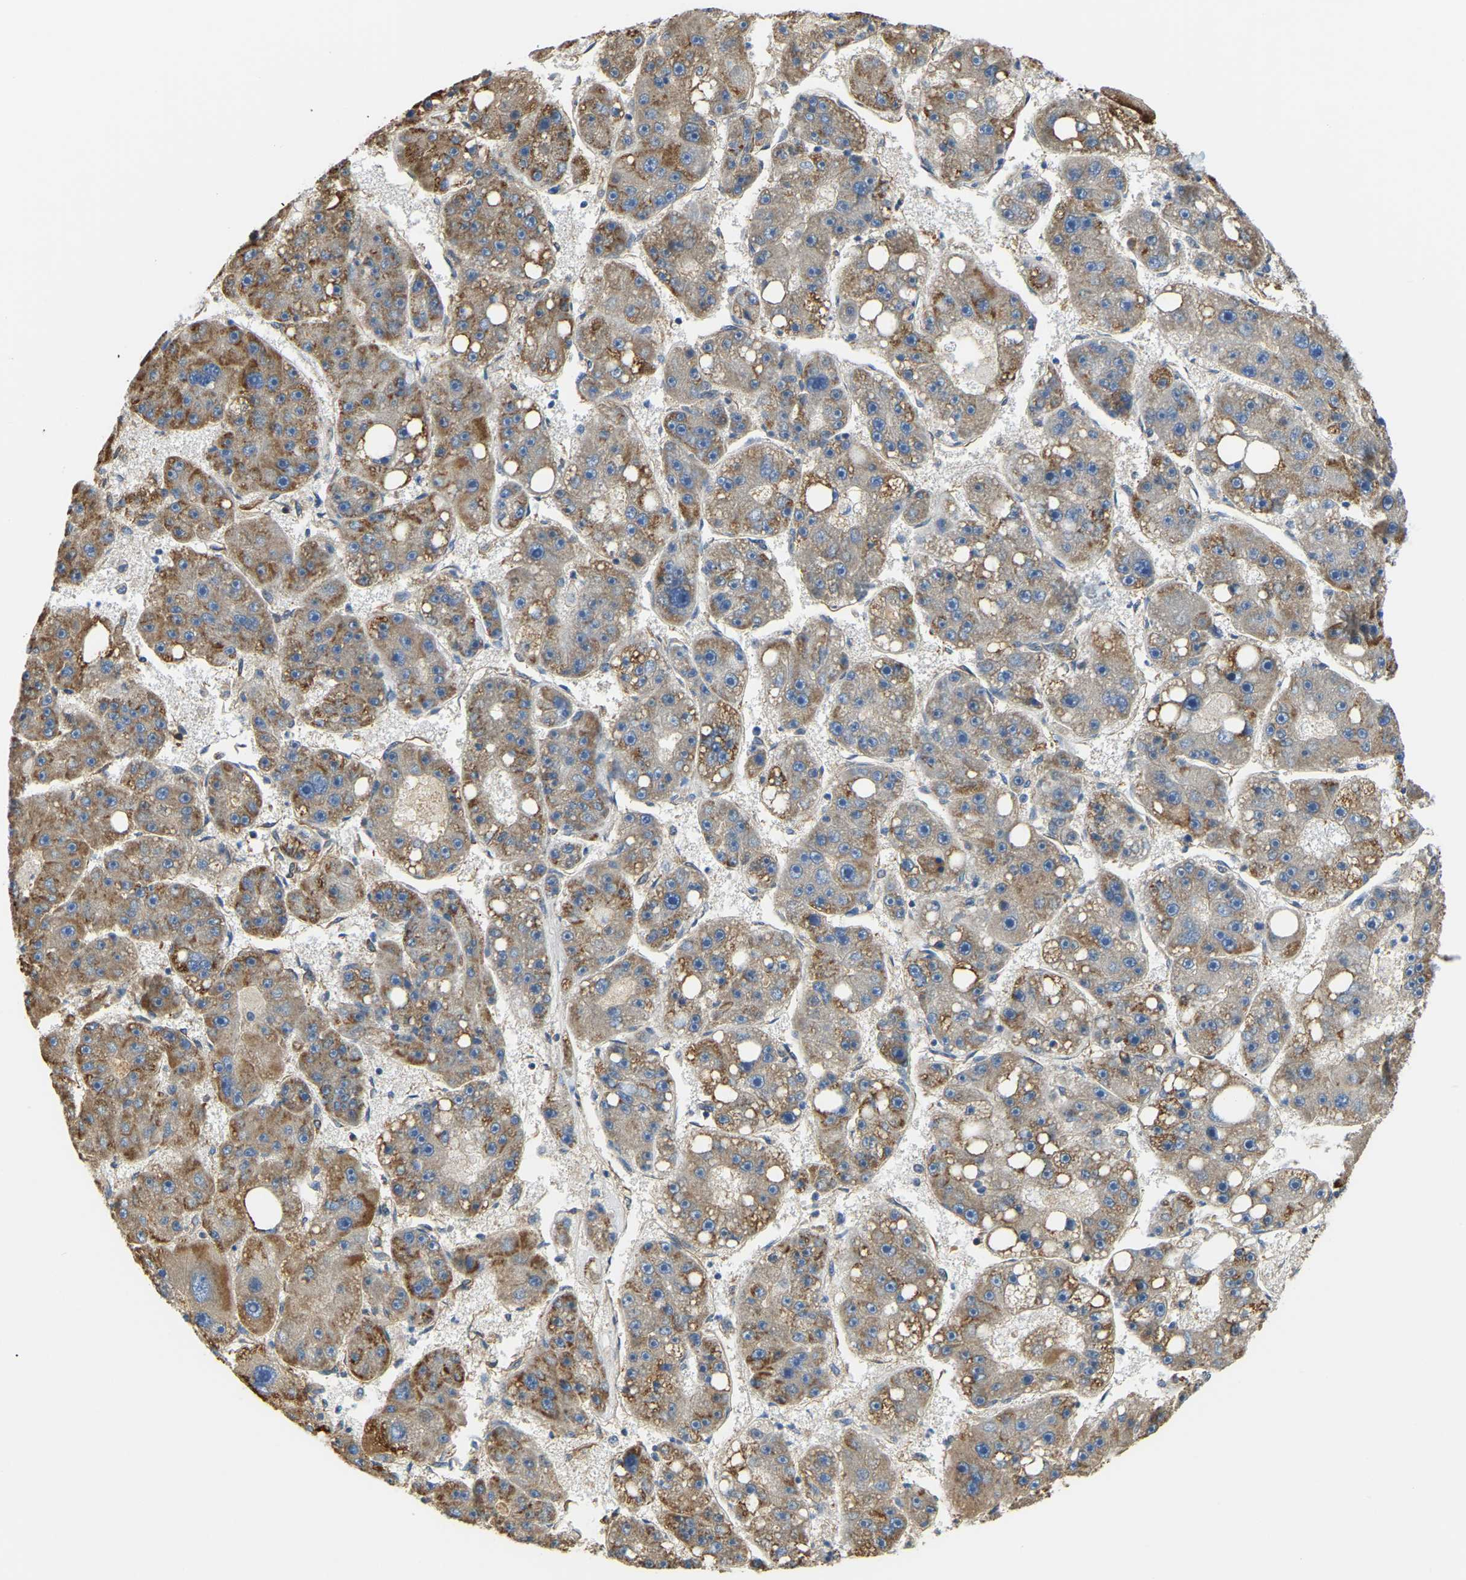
{"staining": {"intensity": "moderate", "quantity": ">75%", "location": "cytoplasmic/membranous"}, "tissue": "liver cancer", "cell_type": "Tumor cells", "image_type": "cancer", "snomed": [{"axis": "morphology", "description": "Carcinoma, Hepatocellular, NOS"}, {"axis": "topography", "description": "Liver"}], "caption": "Protein expression analysis of hepatocellular carcinoma (liver) demonstrates moderate cytoplasmic/membranous expression in approximately >75% of tumor cells. The staining is performed using DAB brown chromogen to label protein expression. The nuclei are counter-stained blue using hematoxylin.", "gene": "AHNAK", "patient": {"sex": "female", "age": 61}}